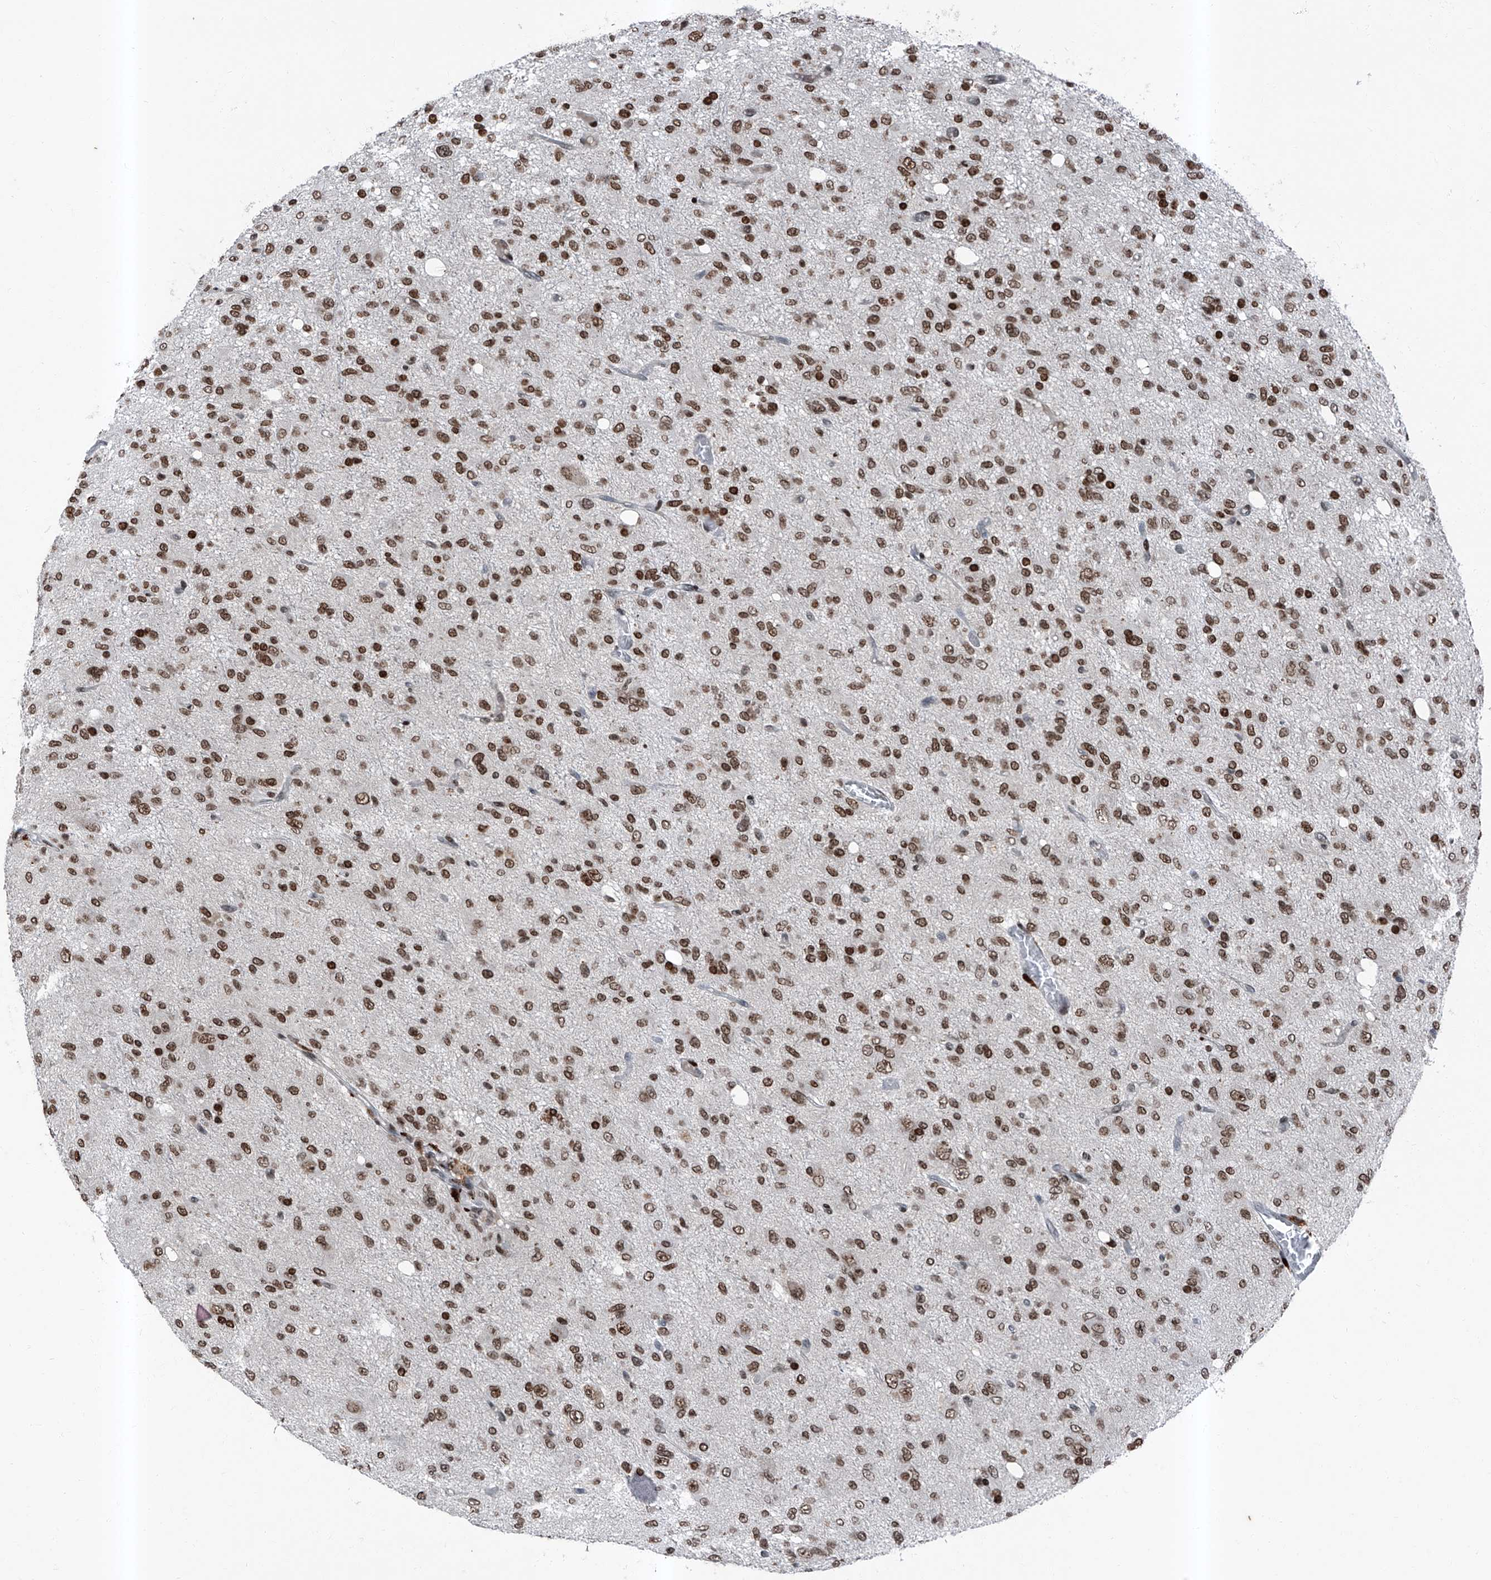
{"staining": {"intensity": "moderate", "quantity": ">75%", "location": "nuclear"}, "tissue": "glioma", "cell_type": "Tumor cells", "image_type": "cancer", "snomed": [{"axis": "morphology", "description": "Glioma, malignant, High grade"}, {"axis": "topography", "description": "Brain"}], "caption": "This histopathology image demonstrates immunohistochemistry (IHC) staining of human glioma, with medium moderate nuclear staining in approximately >75% of tumor cells.", "gene": "BMI1", "patient": {"sex": "female", "age": 59}}